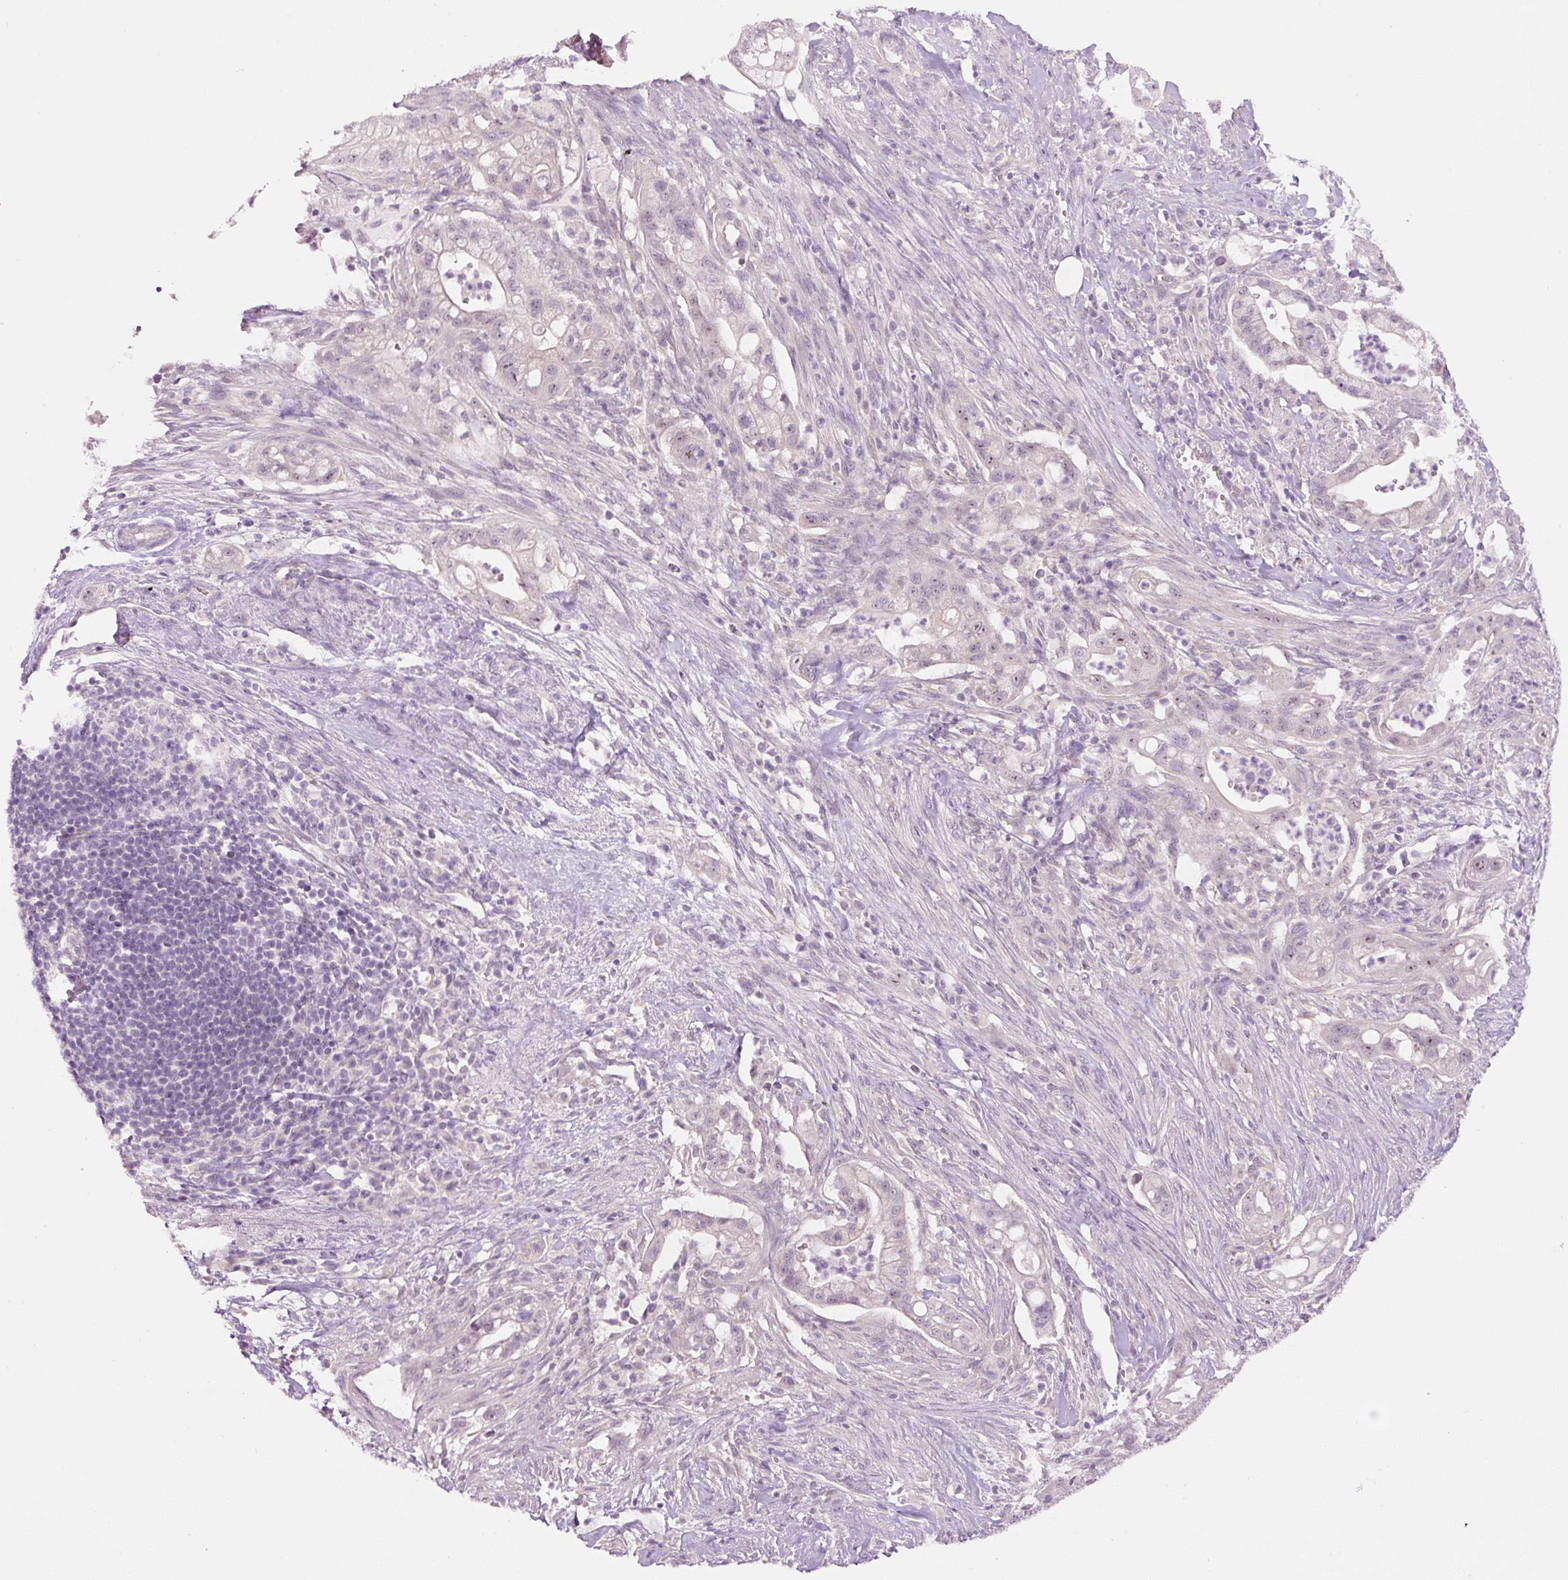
{"staining": {"intensity": "weak", "quantity": "<25%", "location": "nuclear"}, "tissue": "pancreatic cancer", "cell_type": "Tumor cells", "image_type": "cancer", "snomed": [{"axis": "morphology", "description": "Adenocarcinoma, NOS"}, {"axis": "topography", "description": "Pancreas"}], "caption": "This is a histopathology image of IHC staining of pancreatic cancer (adenocarcinoma), which shows no positivity in tumor cells.", "gene": "GCG", "patient": {"sex": "male", "age": 44}}